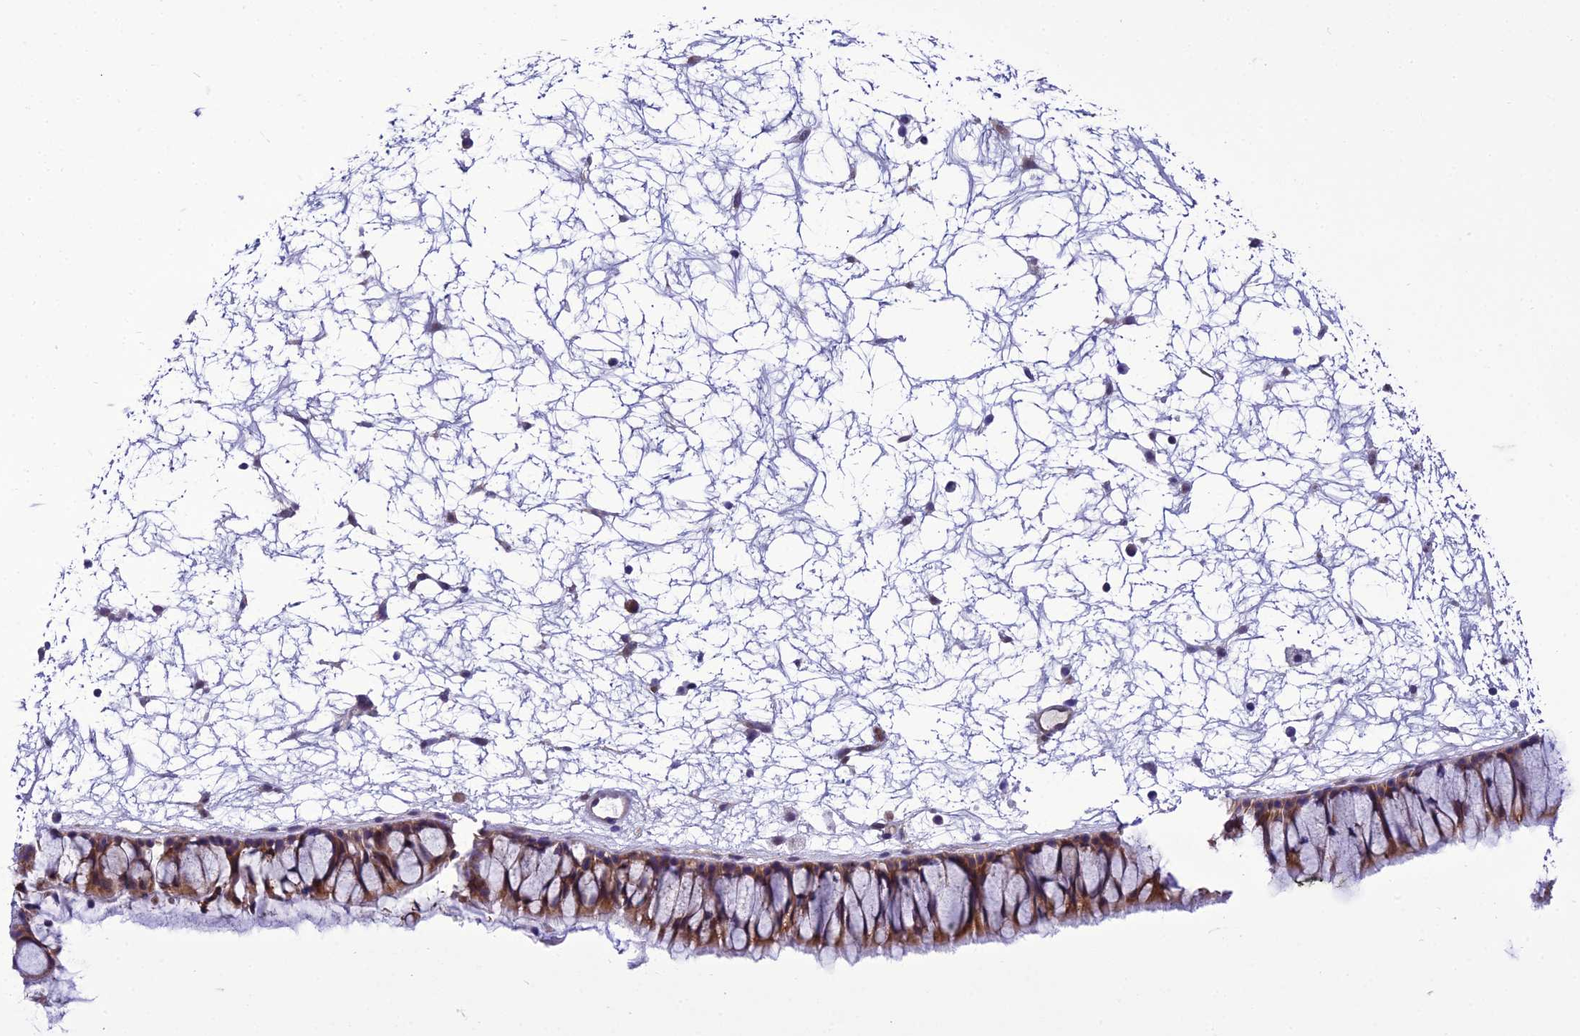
{"staining": {"intensity": "moderate", "quantity": ">75%", "location": "cytoplasmic/membranous"}, "tissue": "nasopharynx", "cell_type": "Respiratory epithelial cells", "image_type": "normal", "snomed": [{"axis": "morphology", "description": "Normal tissue, NOS"}, {"axis": "topography", "description": "Nasopharynx"}], "caption": "IHC of normal nasopharynx reveals medium levels of moderate cytoplasmic/membranous staining in about >75% of respiratory epithelial cells. (Brightfield microscopy of DAB IHC at high magnification).", "gene": "GAB4", "patient": {"sex": "male", "age": 64}}